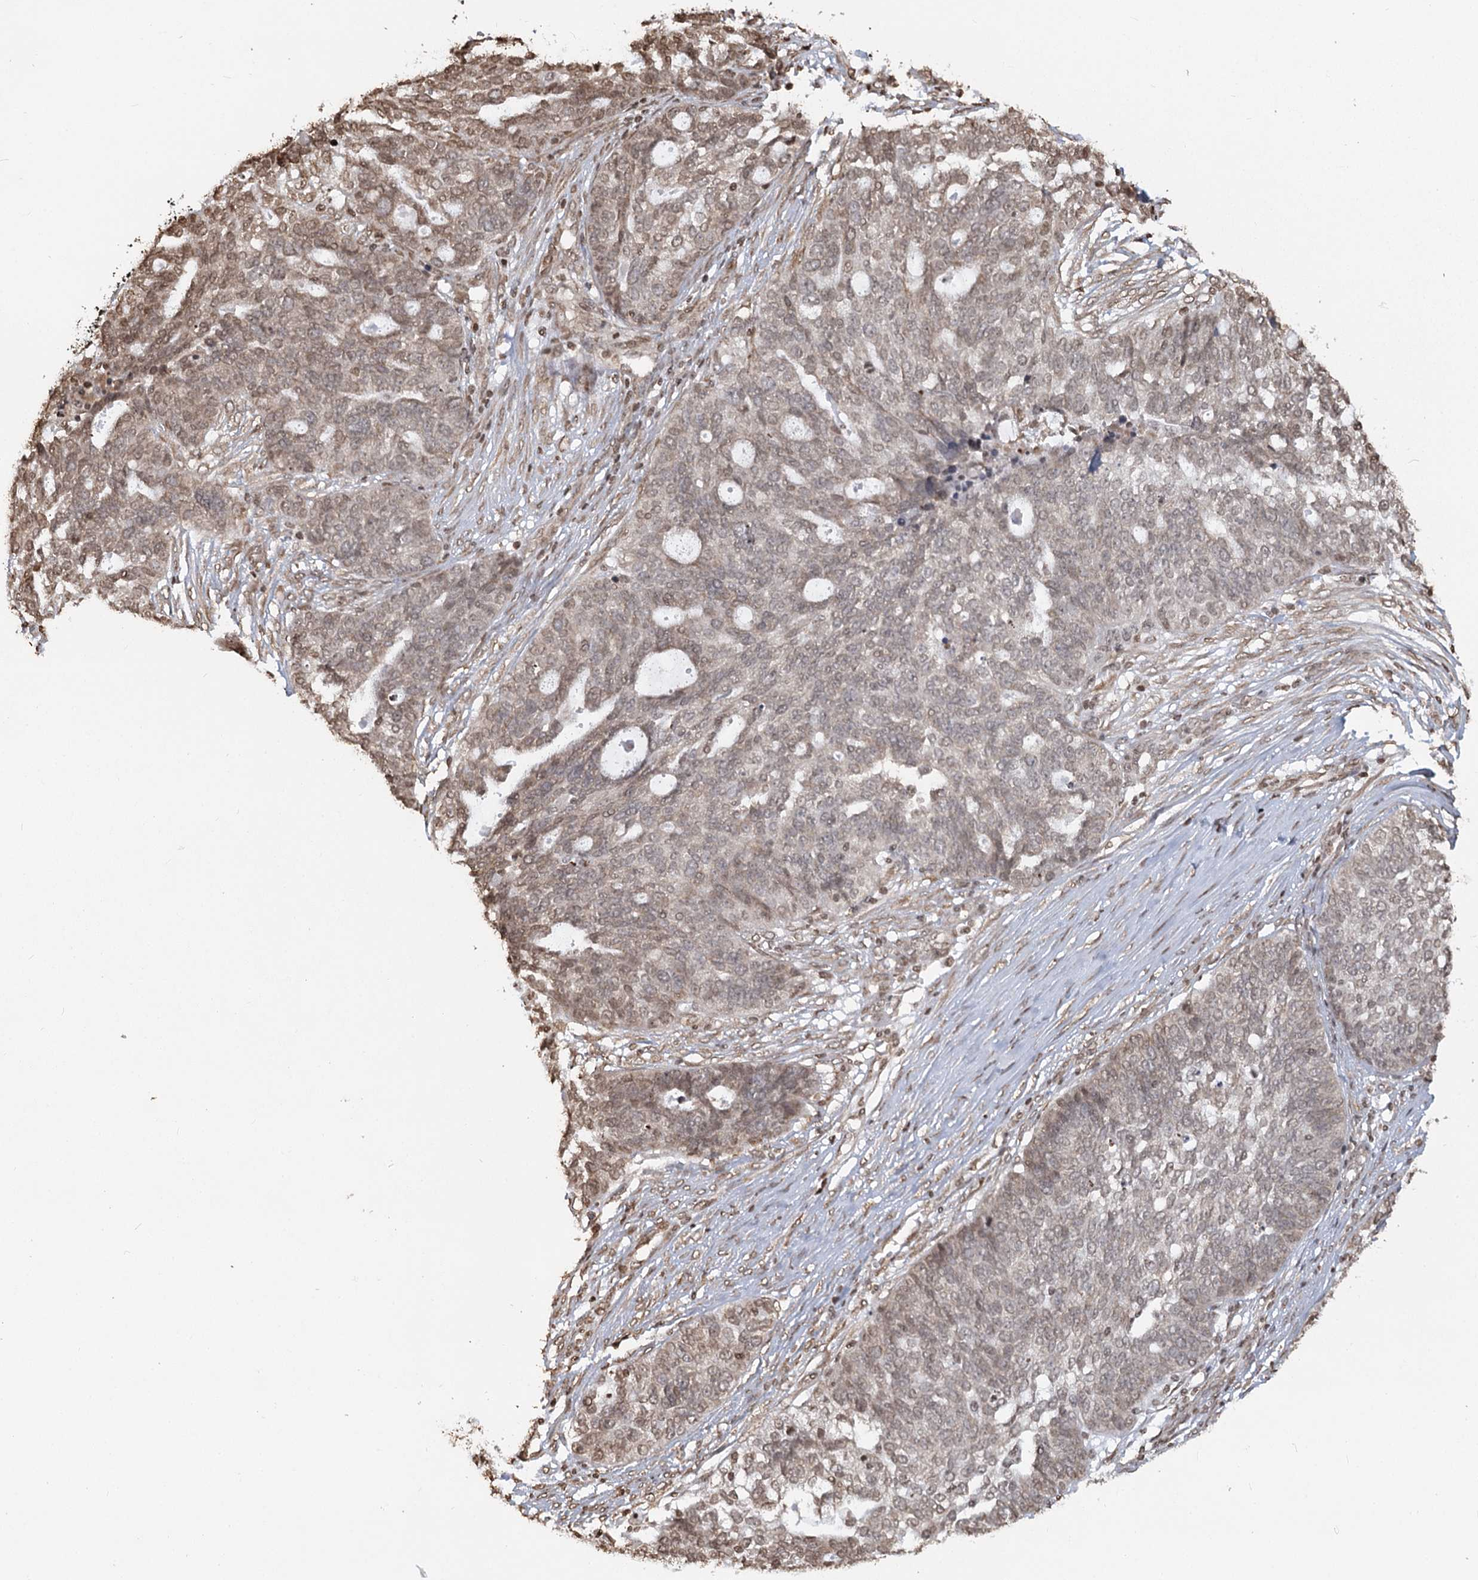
{"staining": {"intensity": "weak", "quantity": "25%-75%", "location": "nuclear"}, "tissue": "ovarian cancer", "cell_type": "Tumor cells", "image_type": "cancer", "snomed": [{"axis": "morphology", "description": "Cystadenocarcinoma, serous, NOS"}, {"axis": "topography", "description": "Ovary"}], "caption": "High-magnification brightfield microscopy of ovarian cancer (serous cystadenocarcinoma) stained with DAB (brown) and counterstained with hematoxylin (blue). tumor cells exhibit weak nuclear staining is seen in approximately25%-75% of cells.", "gene": "FAM13A", "patient": {"sex": "female", "age": 59}}